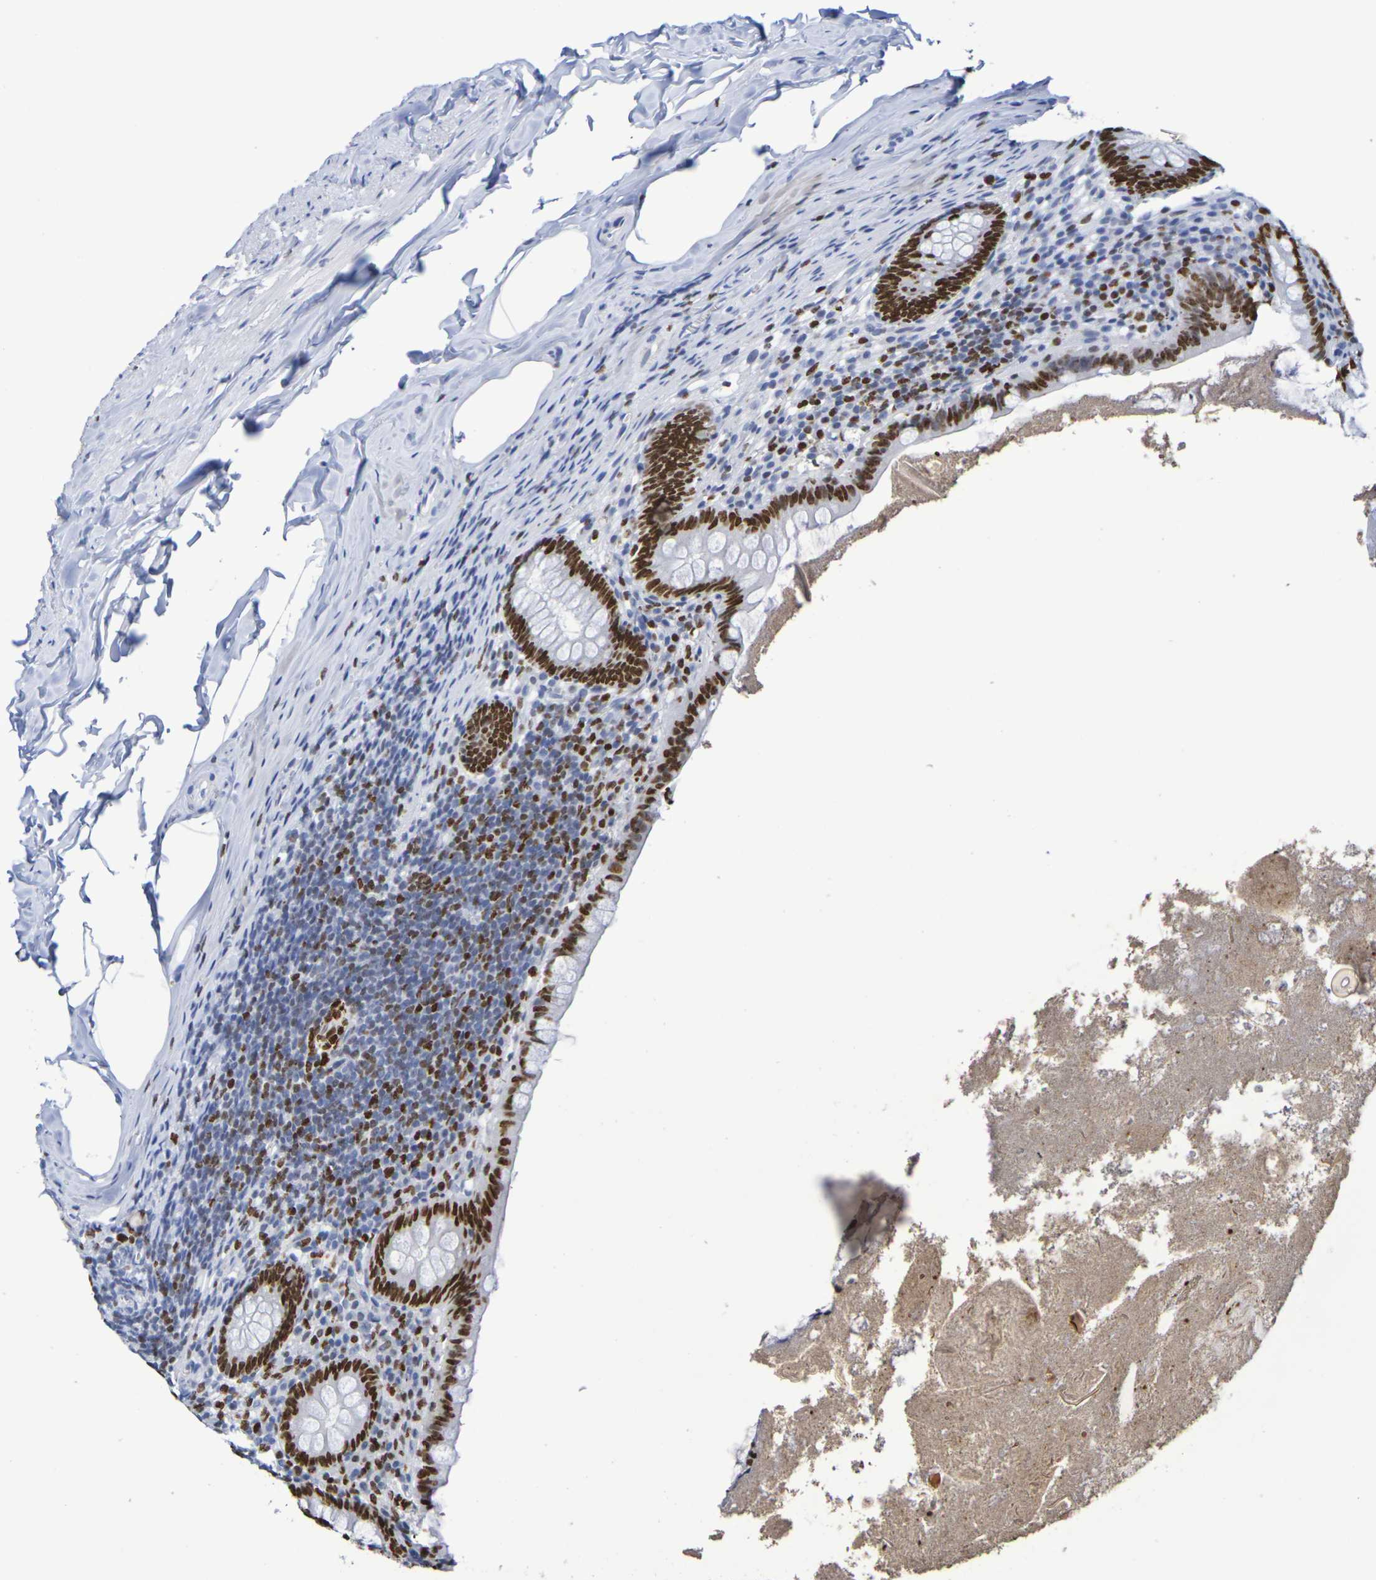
{"staining": {"intensity": "strong", "quantity": ">75%", "location": "nuclear"}, "tissue": "appendix", "cell_type": "Glandular cells", "image_type": "normal", "snomed": [{"axis": "morphology", "description": "Normal tissue, NOS"}, {"axis": "topography", "description": "Appendix"}], "caption": "IHC micrograph of normal human appendix stained for a protein (brown), which exhibits high levels of strong nuclear positivity in about >75% of glandular cells.", "gene": "H1", "patient": {"sex": "male", "age": 52}}